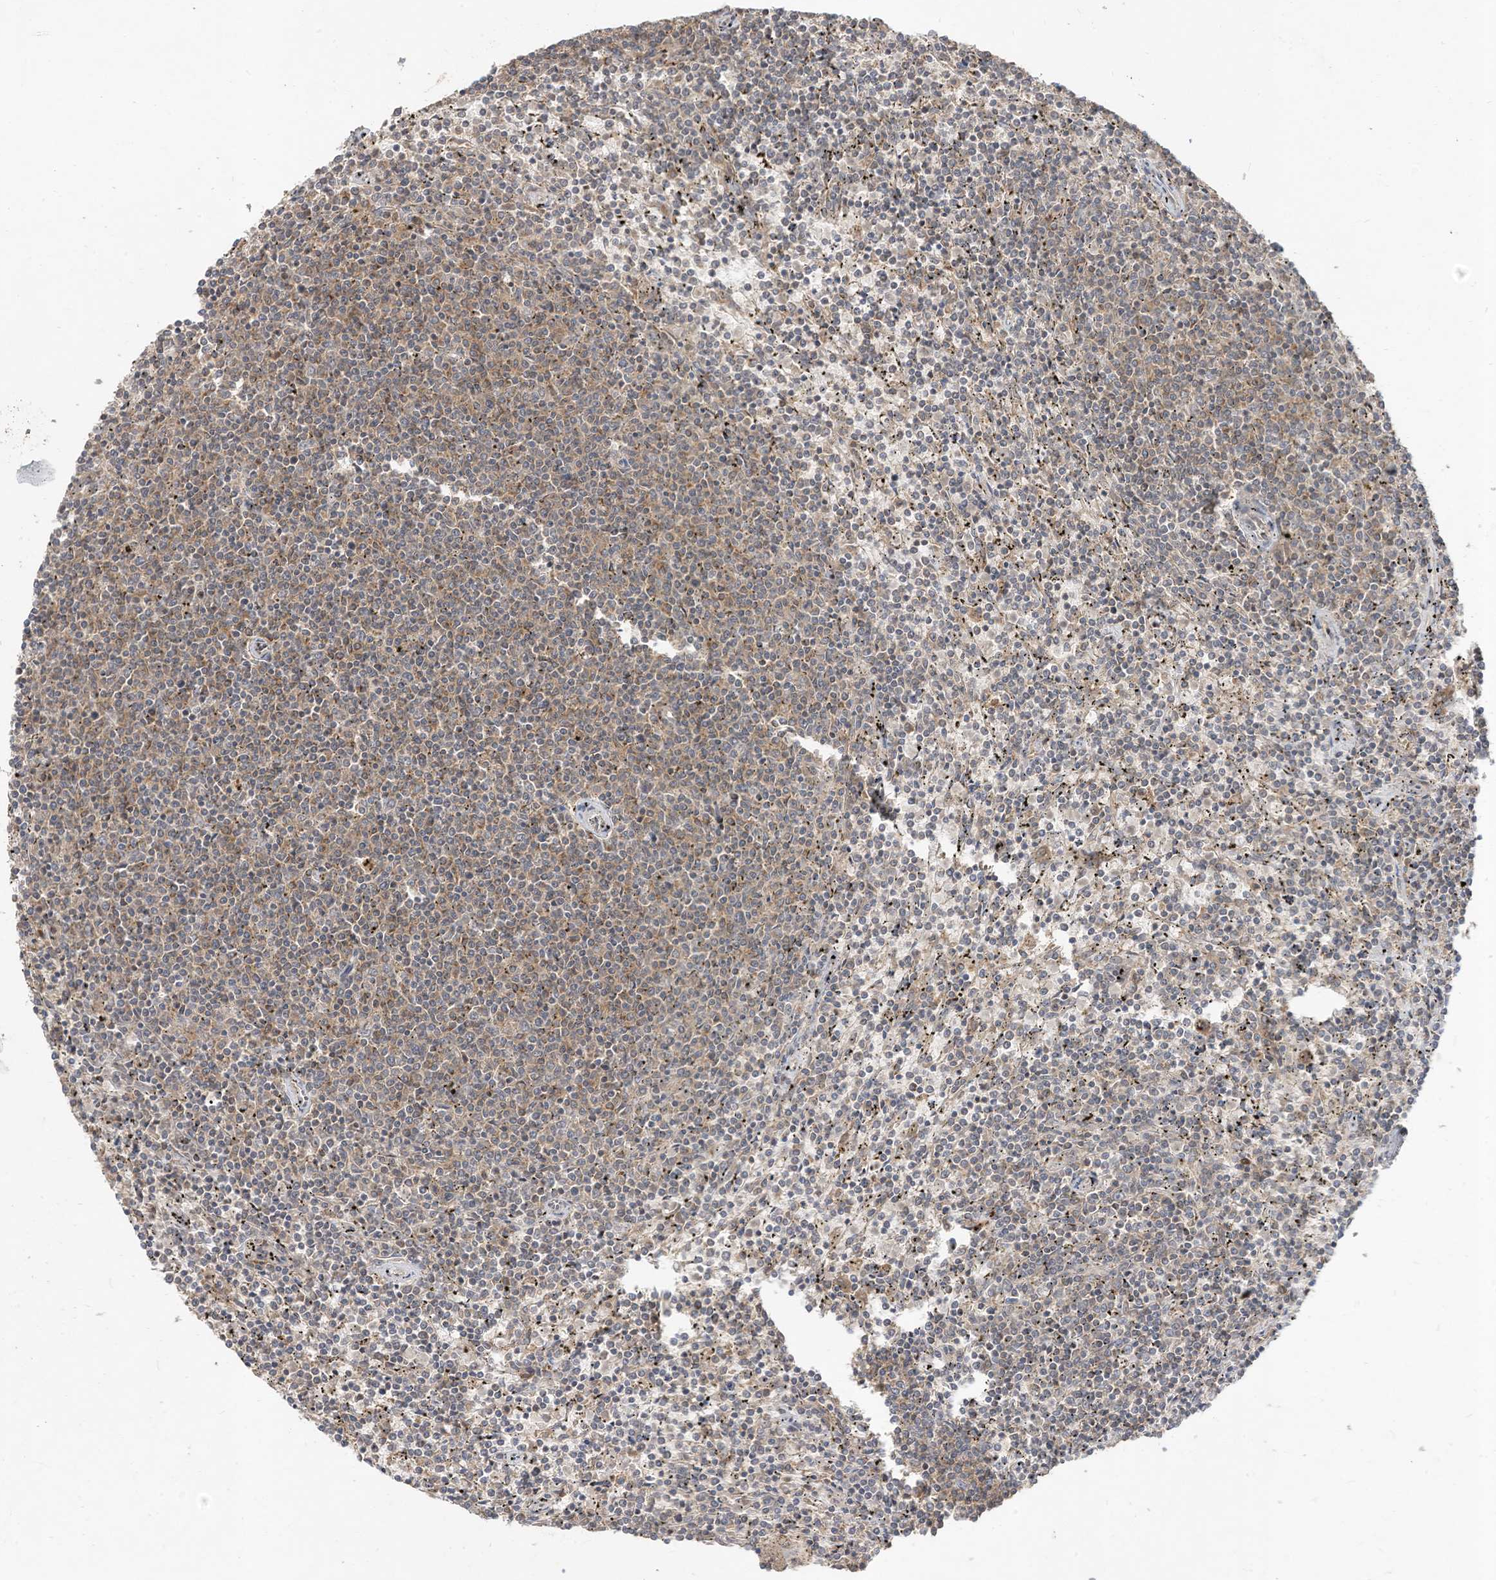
{"staining": {"intensity": "weak", "quantity": "25%-75%", "location": "cytoplasmic/membranous"}, "tissue": "lymphoma", "cell_type": "Tumor cells", "image_type": "cancer", "snomed": [{"axis": "morphology", "description": "Malignant lymphoma, non-Hodgkin's type, Low grade"}, {"axis": "topography", "description": "Spleen"}], "caption": "Immunohistochemical staining of lymphoma reveals low levels of weak cytoplasmic/membranous protein staining in approximately 25%-75% of tumor cells.", "gene": "LDAH", "patient": {"sex": "female", "age": 50}}